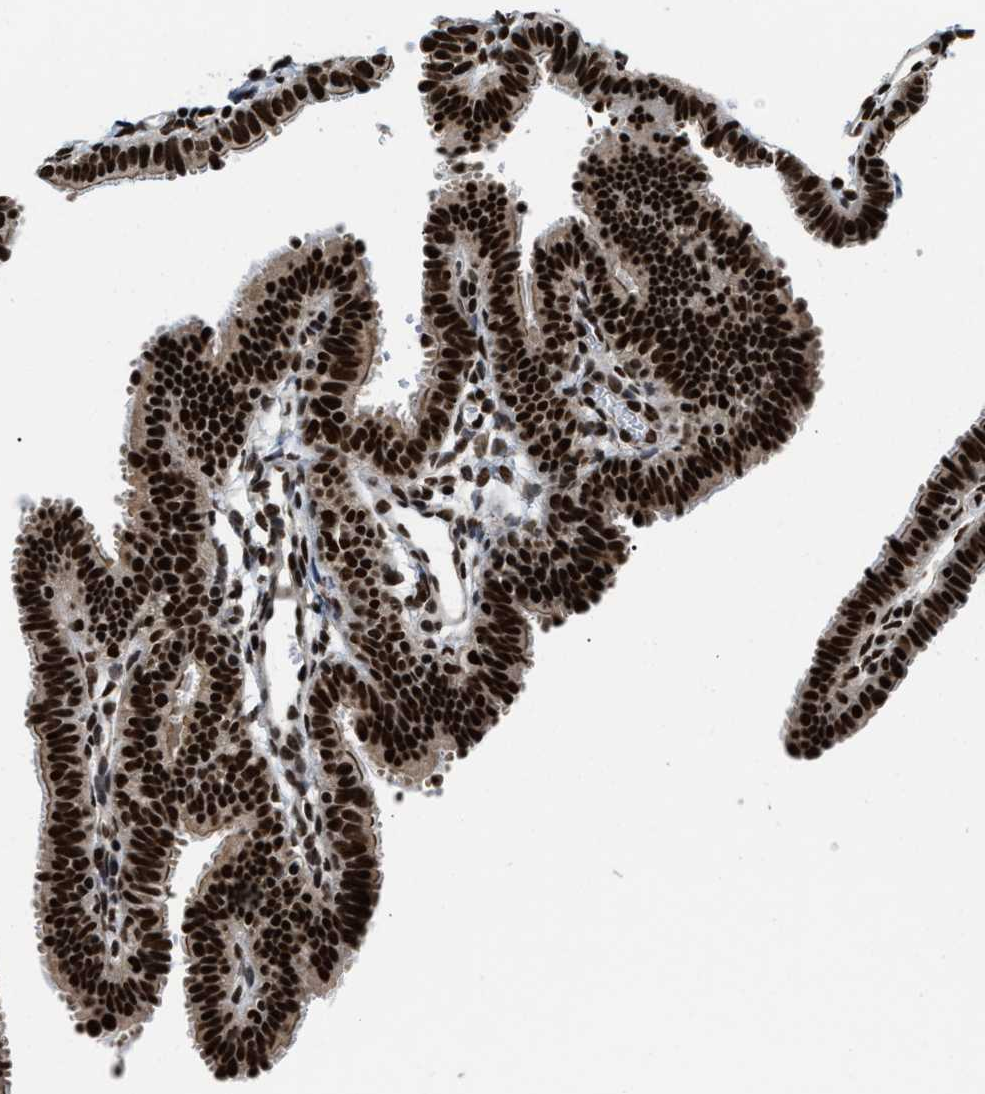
{"staining": {"intensity": "strong", "quantity": ">75%", "location": "nuclear"}, "tissue": "fallopian tube", "cell_type": "Glandular cells", "image_type": "normal", "snomed": [{"axis": "morphology", "description": "Normal tissue, NOS"}, {"axis": "topography", "description": "Fallopian tube"}, {"axis": "topography", "description": "Placenta"}], "caption": "Protein staining demonstrates strong nuclear staining in about >75% of glandular cells in benign fallopian tube.", "gene": "CCNDBP1", "patient": {"sex": "female", "age": 34}}